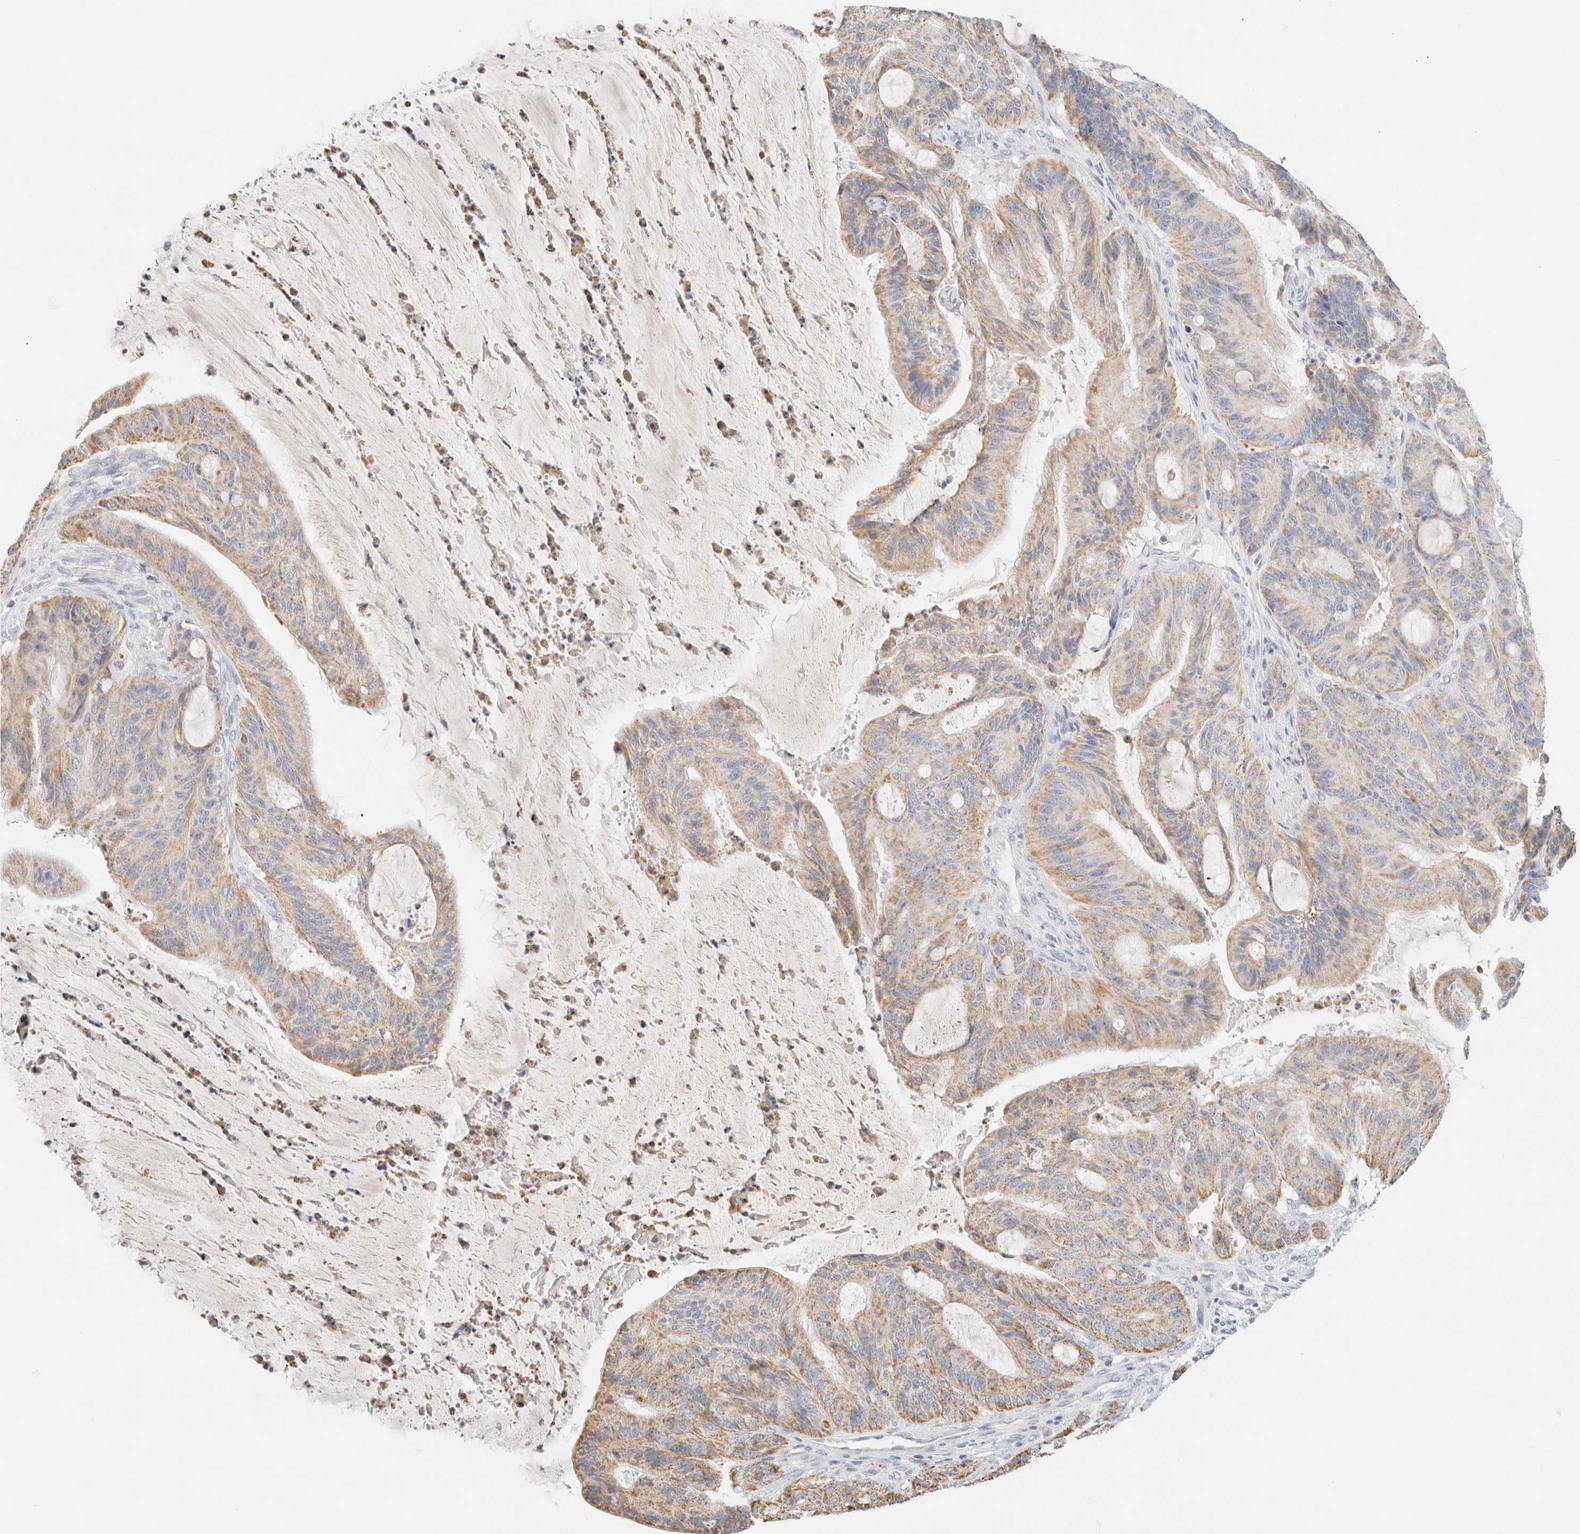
{"staining": {"intensity": "weak", "quantity": ">75%", "location": "cytoplasmic/membranous"}, "tissue": "liver cancer", "cell_type": "Tumor cells", "image_type": "cancer", "snomed": [{"axis": "morphology", "description": "Normal tissue, NOS"}, {"axis": "morphology", "description": "Cholangiocarcinoma"}, {"axis": "topography", "description": "Liver"}, {"axis": "topography", "description": "Peripheral nerve tissue"}], "caption": "A micrograph of human cholangiocarcinoma (liver) stained for a protein exhibits weak cytoplasmic/membranous brown staining in tumor cells.", "gene": "HDHD3", "patient": {"sex": "female", "age": 73}}